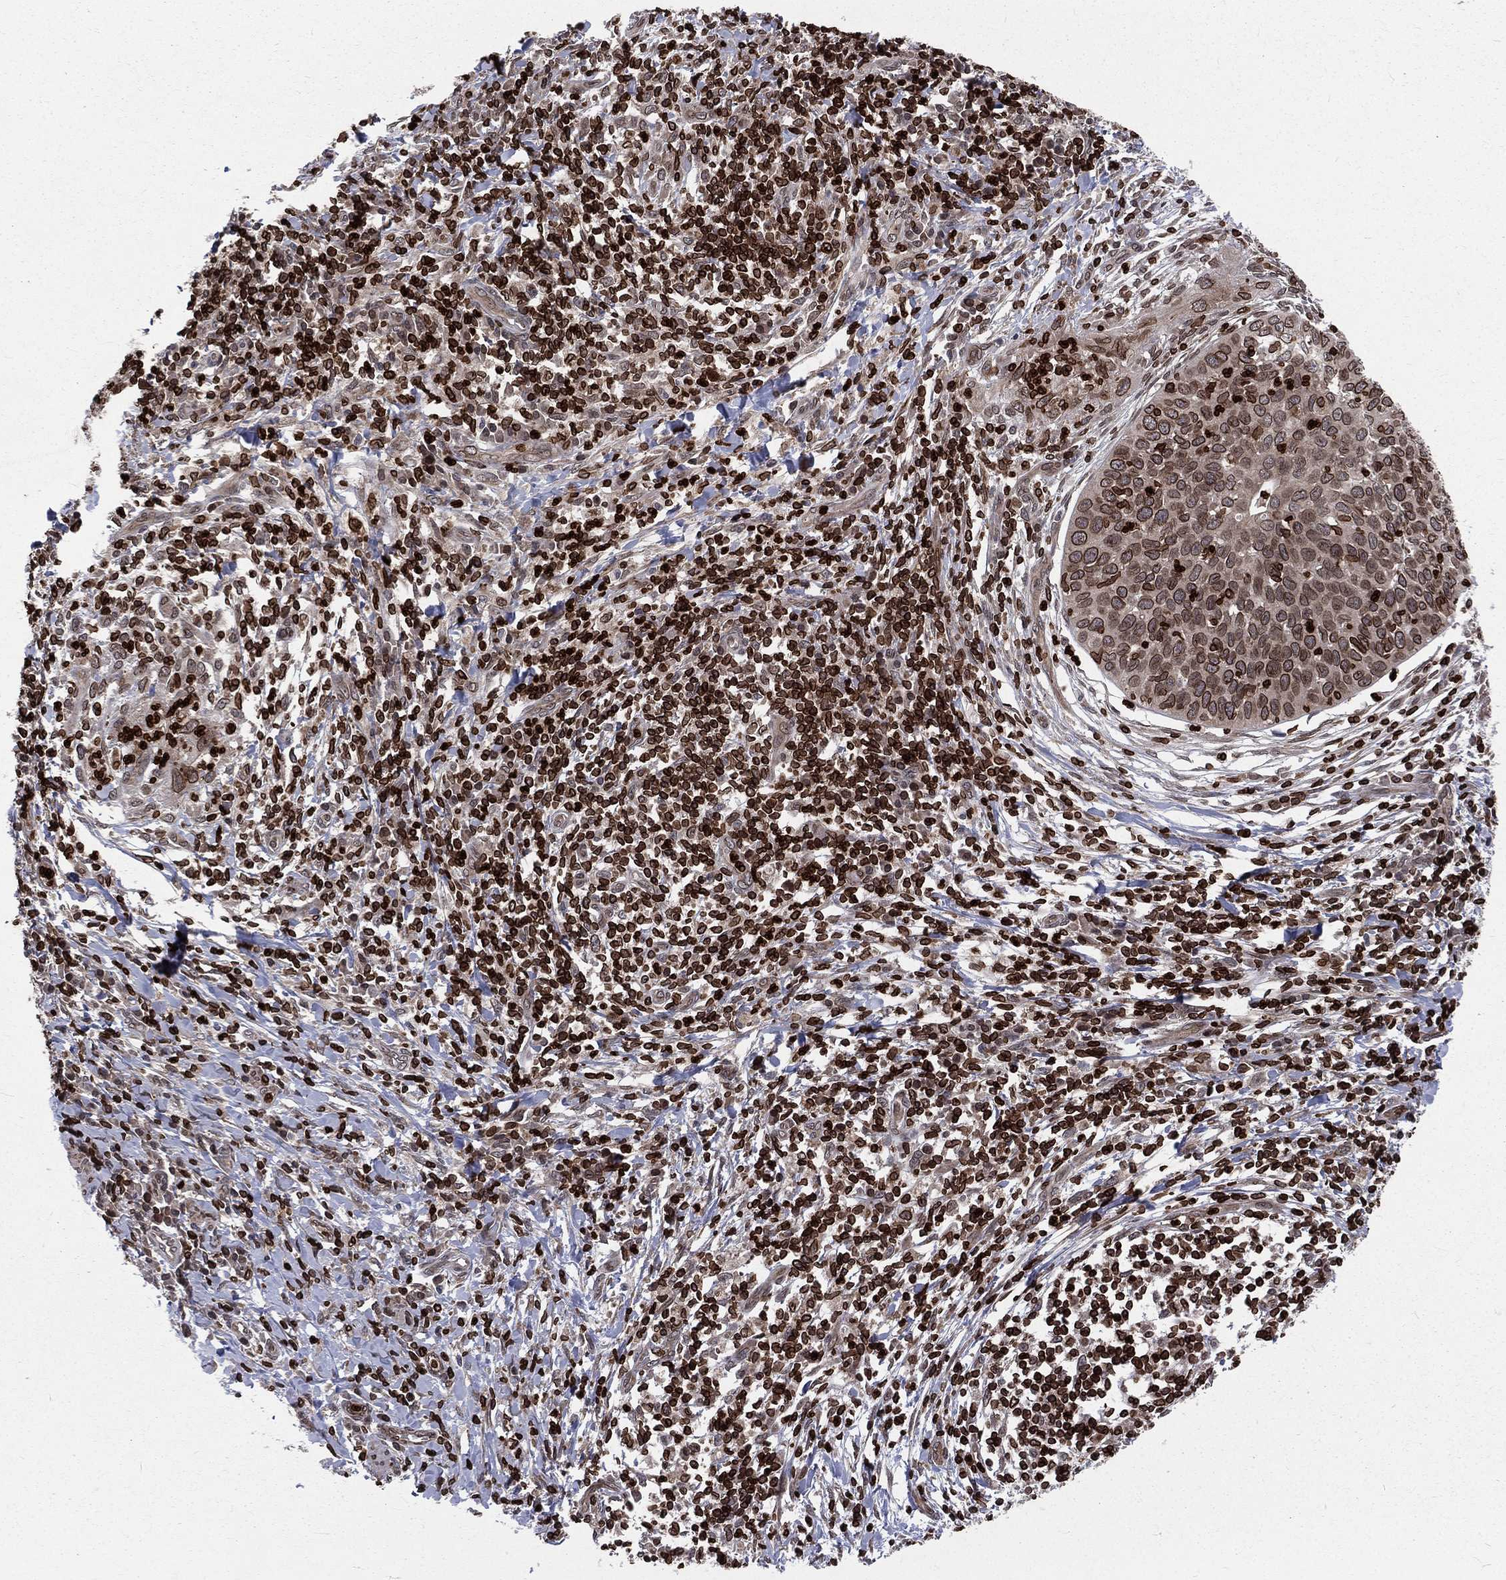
{"staining": {"intensity": "moderate", "quantity": "<25%", "location": "cytoplasmic/membranous,nuclear"}, "tissue": "cervical cancer", "cell_type": "Tumor cells", "image_type": "cancer", "snomed": [{"axis": "morphology", "description": "Squamous cell carcinoma, NOS"}, {"axis": "topography", "description": "Cervix"}], "caption": "Immunohistochemistry of cervical cancer reveals low levels of moderate cytoplasmic/membranous and nuclear positivity in about <25% of tumor cells.", "gene": "LBR", "patient": {"sex": "female", "age": 26}}